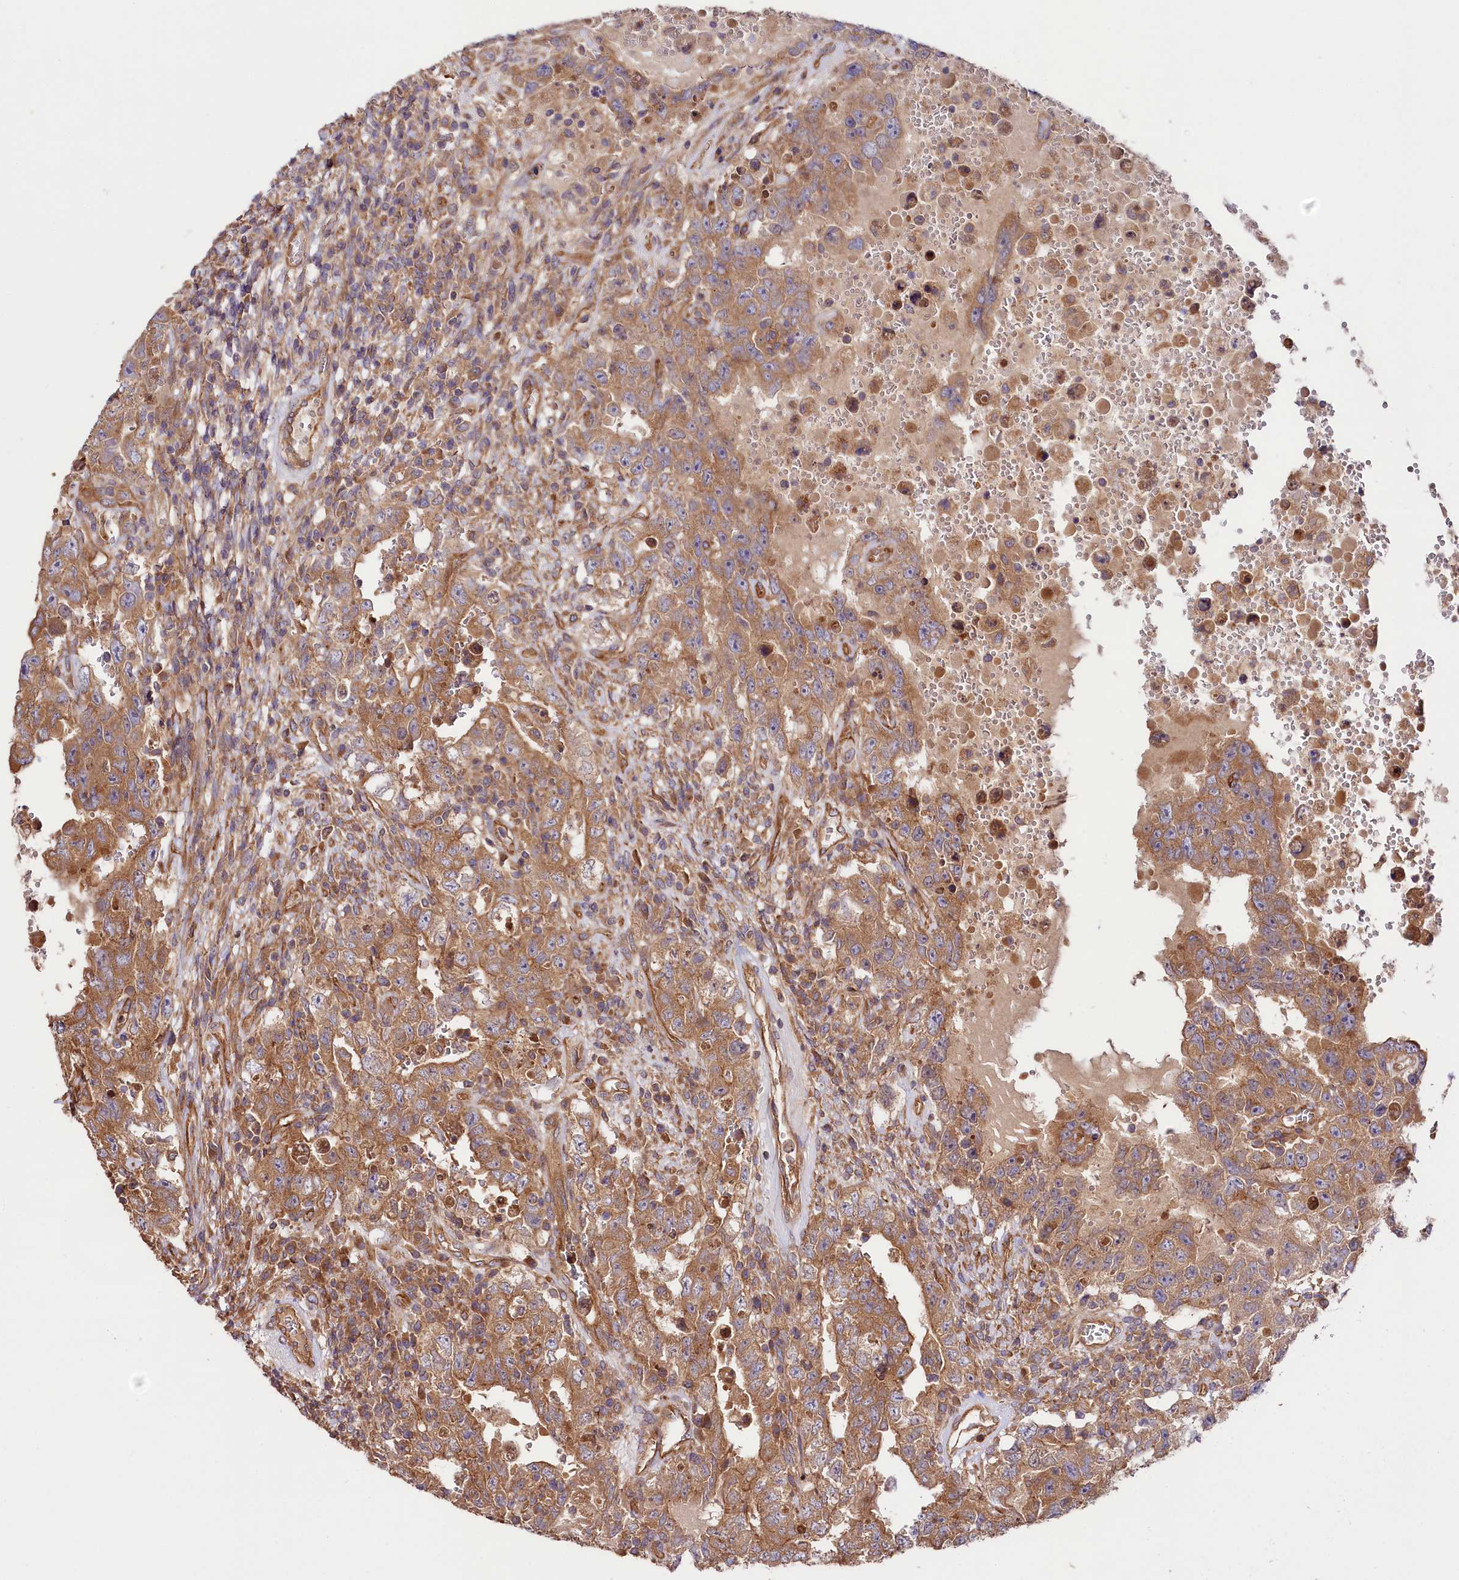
{"staining": {"intensity": "moderate", "quantity": ">75%", "location": "cytoplasmic/membranous"}, "tissue": "testis cancer", "cell_type": "Tumor cells", "image_type": "cancer", "snomed": [{"axis": "morphology", "description": "Carcinoma, Embryonal, NOS"}, {"axis": "topography", "description": "Testis"}], "caption": "This histopathology image displays immunohistochemistry staining of testis embryonal carcinoma, with medium moderate cytoplasmic/membranous expression in approximately >75% of tumor cells.", "gene": "CEP295", "patient": {"sex": "male", "age": 26}}